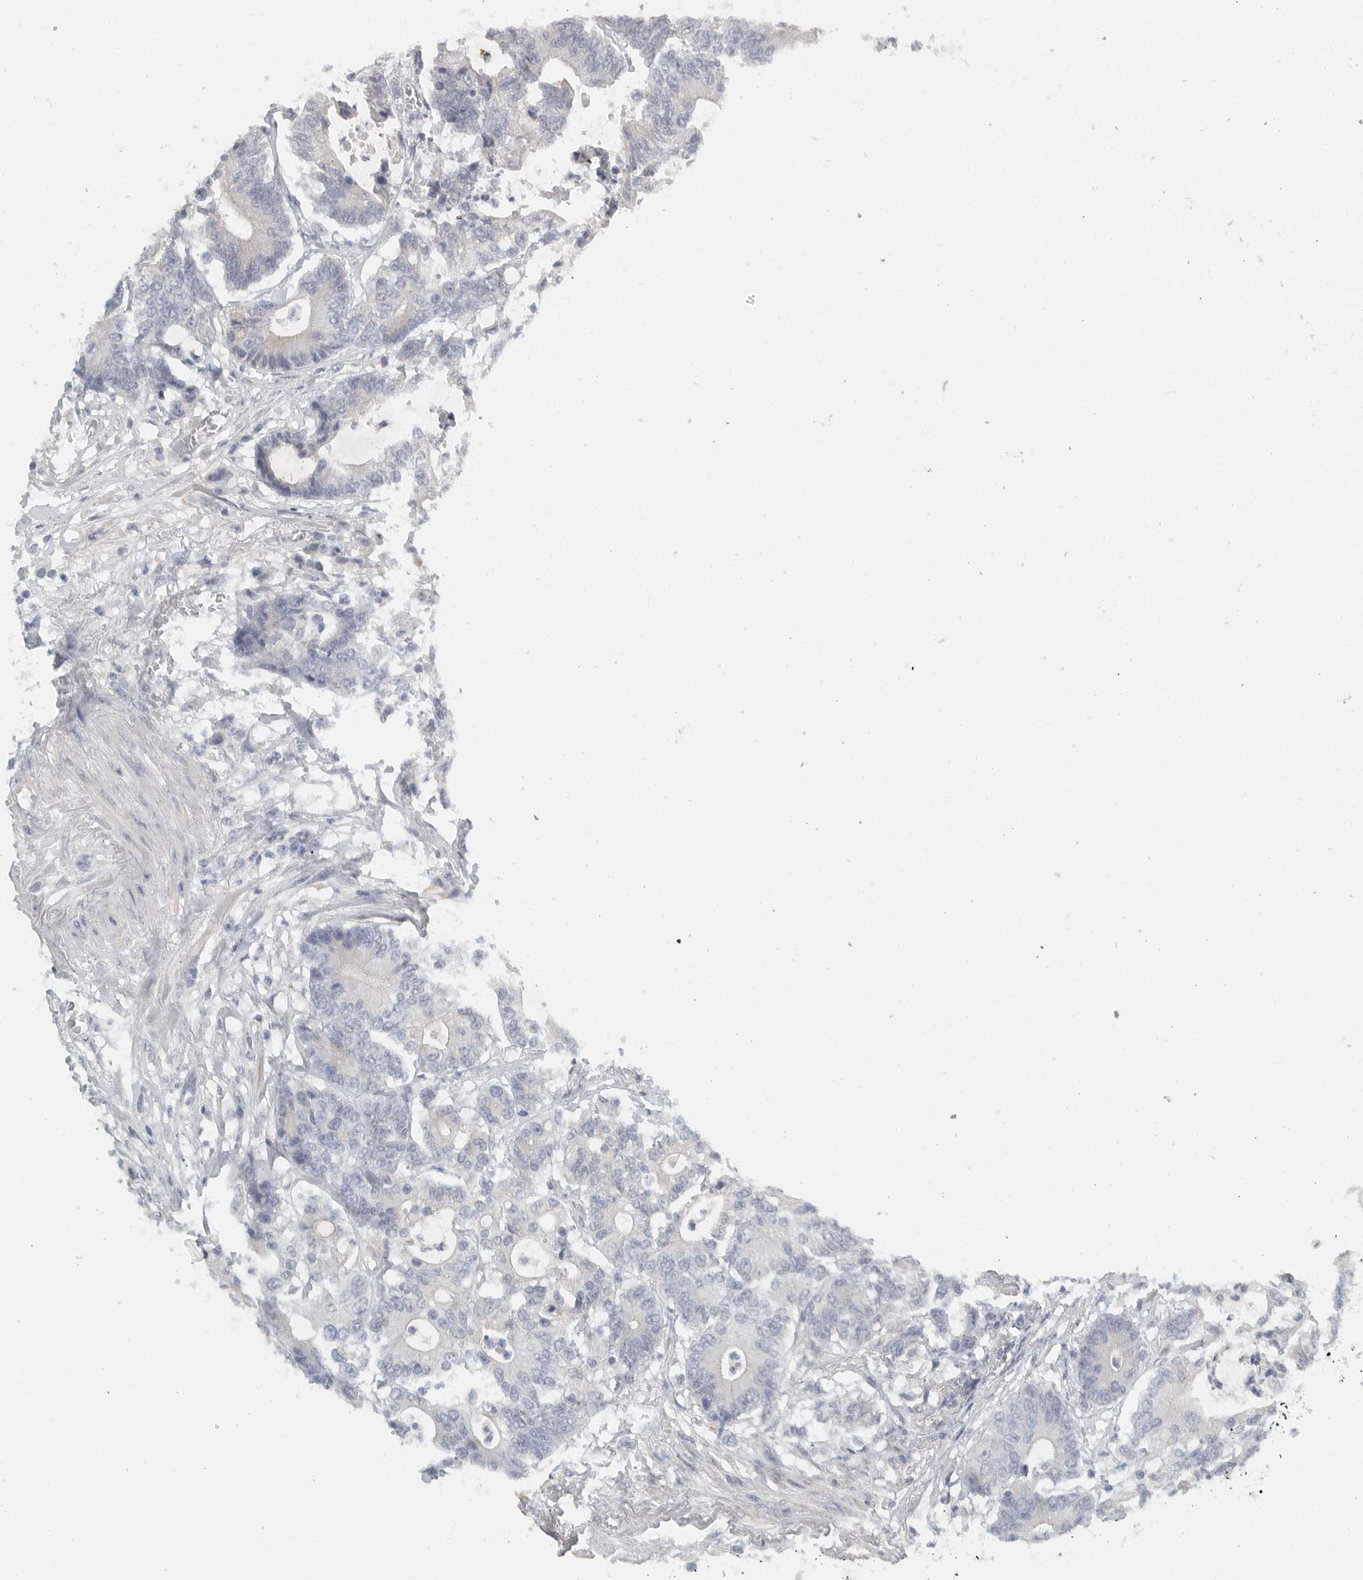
{"staining": {"intensity": "negative", "quantity": "none", "location": "none"}, "tissue": "colorectal cancer", "cell_type": "Tumor cells", "image_type": "cancer", "snomed": [{"axis": "morphology", "description": "Adenocarcinoma, NOS"}, {"axis": "topography", "description": "Colon"}], "caption": "IHC image of neoplastic tissue: adenocarcinoma (colorectal) stained with DAB reveals no significant protein expression in tumor cells.", "gene": "PAM", "patient": {"sex": "female", "age": 84}}